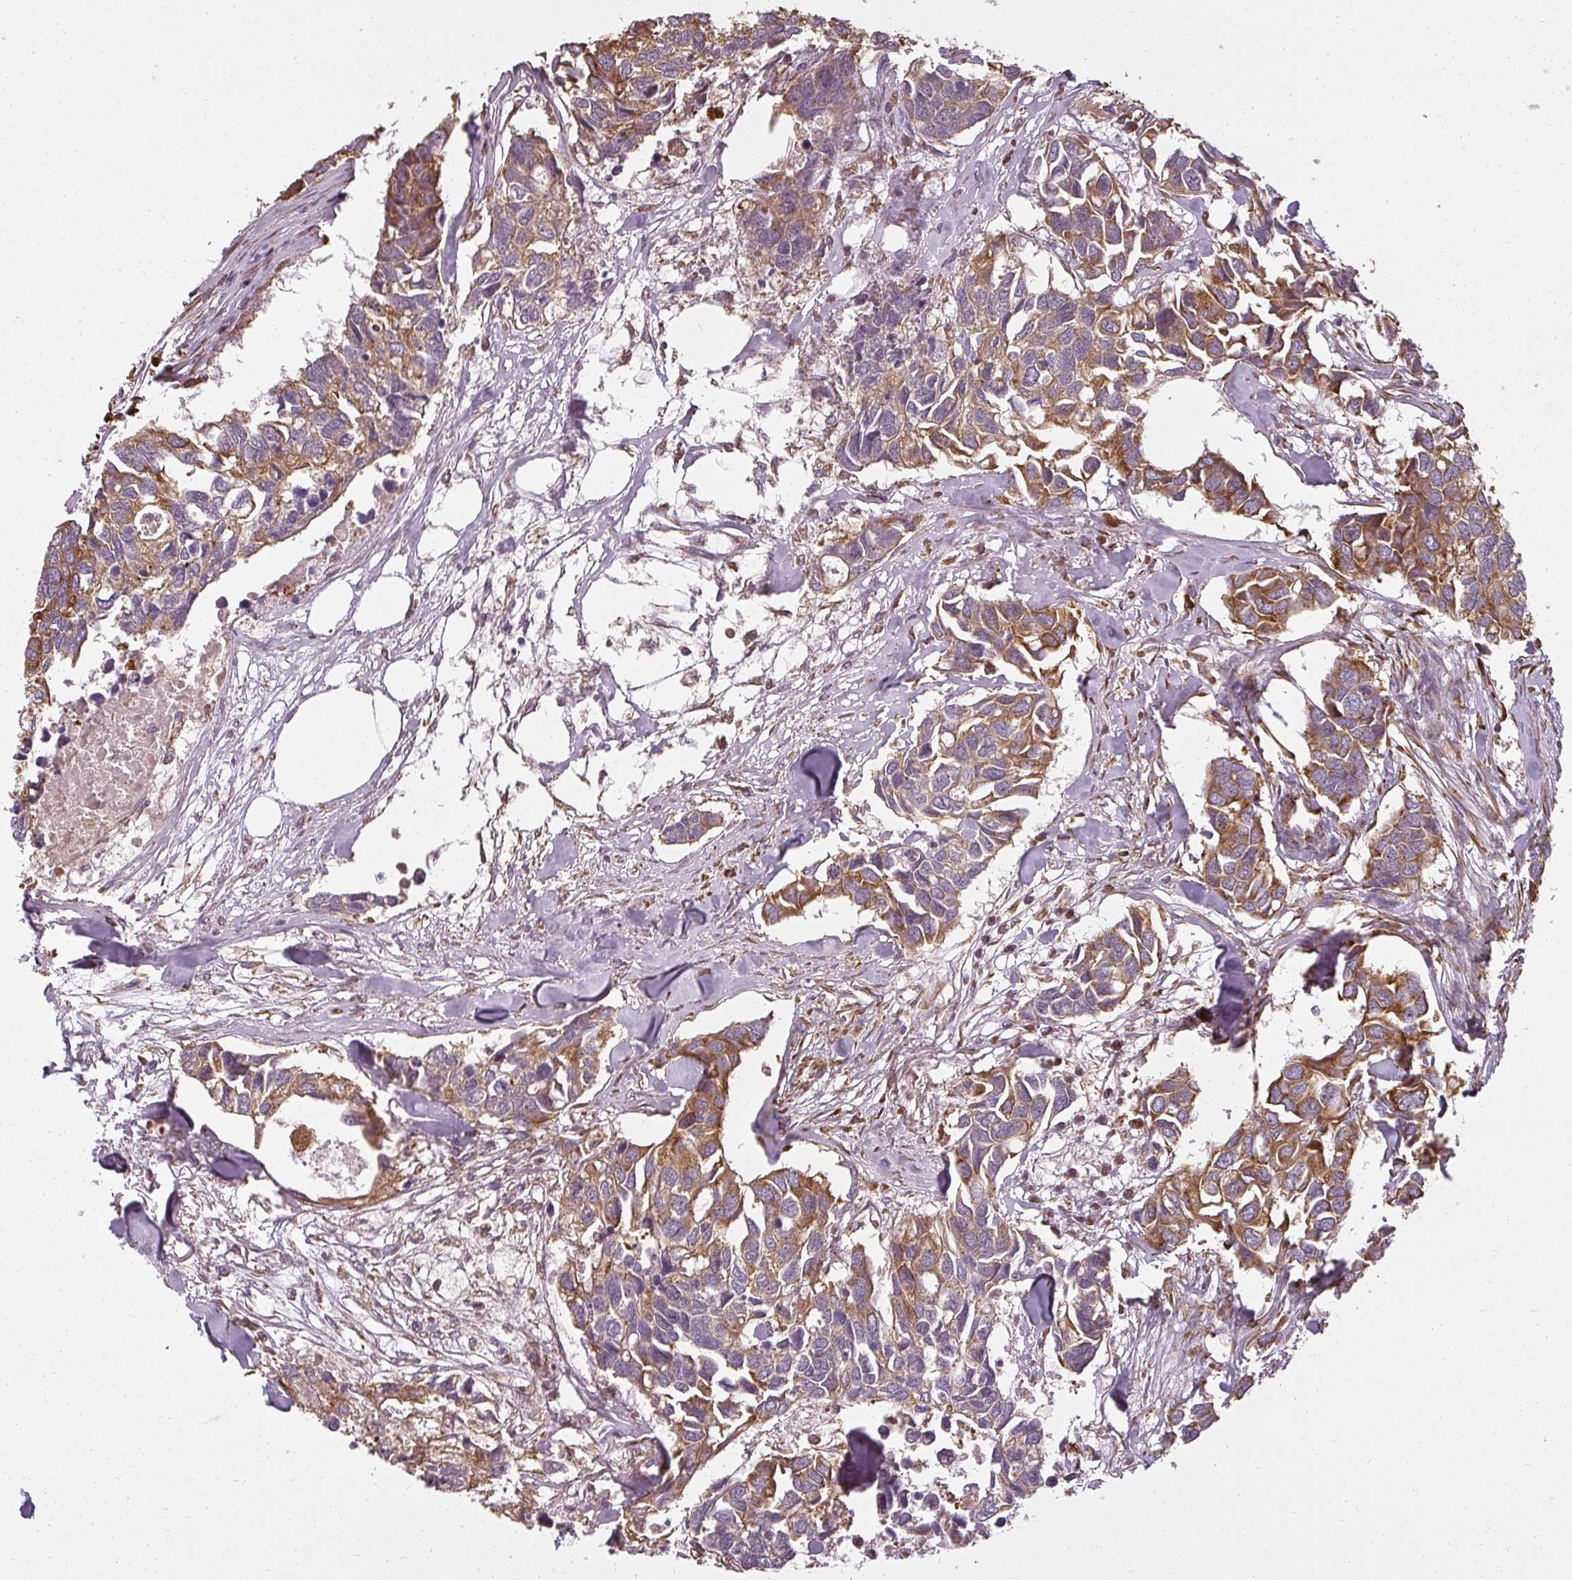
{"staining": {"intensity": "moderate", "quantity": ">75%", "location": "cytoplasmic/membranous"}, "tissue": "breast cancer", "cell_type": "Tumor cells", "image_type": "cancer", "snomed": [{"axis": "morphology", "description": "Duct carcinoma"}, {"axis": "topography", "description": "Breast"}], "caption": "Immunohistochemical staining of breast cancer (intraductal carcinoma) reveals moderate cytoplasmic/membranous protein staining in approximately >75% of tumor cells. Immunohistochemistry (ihc) stains the protein of interest in brown and the nuclei are stained blue.", "gene": "RPL24", "patient": {"sex": "female", "age": 83}}